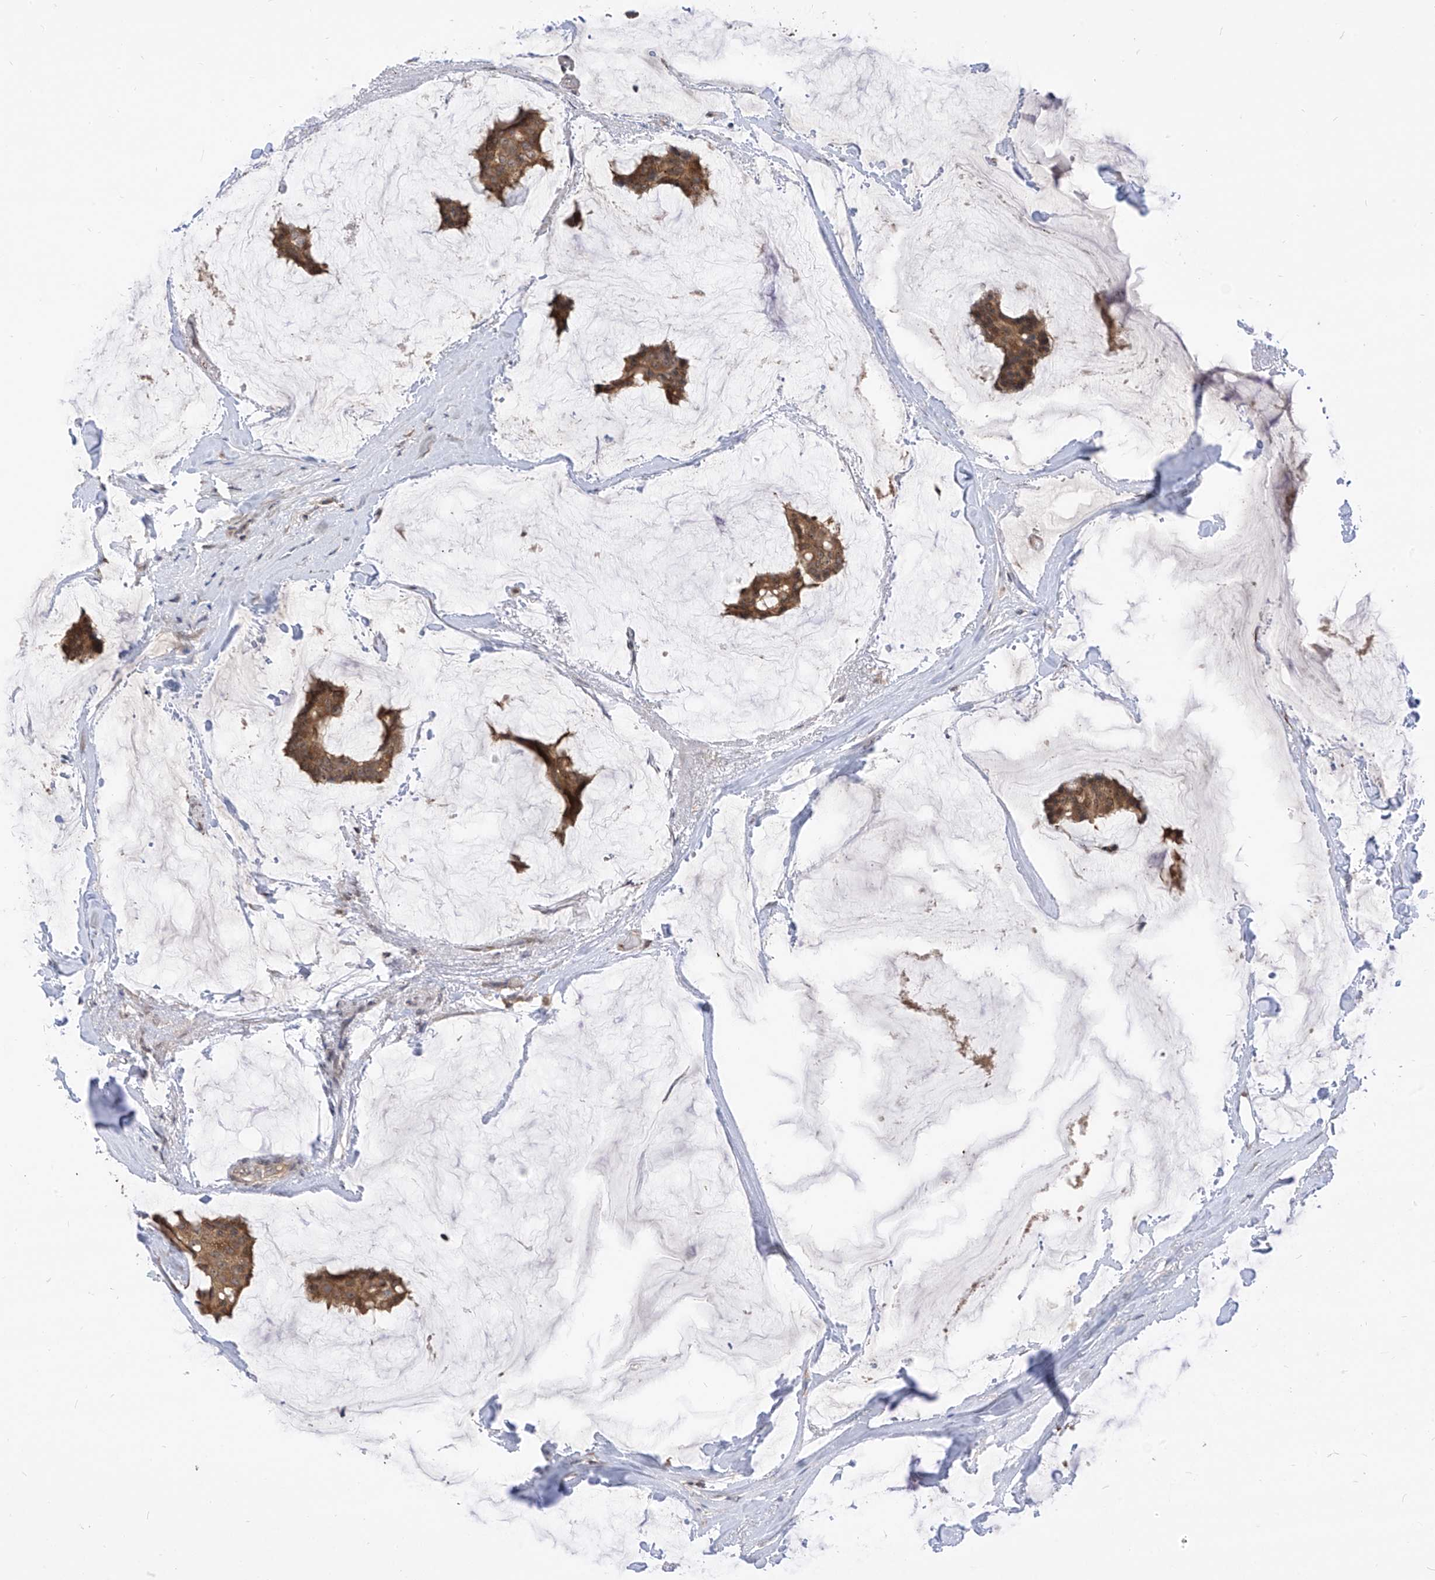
{"staining": {"intensity": "moderate", "quantity": ">75%", "location": "cytoplasmic/membranous"}, "tissue": "breast cancer", "cell_type": "Tumor cells", "image_type": "cancer", "snomed": [{"axis": "morphology", "description": "Duct carcinoma"}, {"axis": "topography", "description": "Breast"}], "caption": "Breast cancer tissue exhibits moderate cytoplasmic/membranous positivity in approximately >75% of tumor cells, visualized by immunohistochemistry.", "gene": "CNKSR1", "patient": {"sex": "female", "age": 93}}